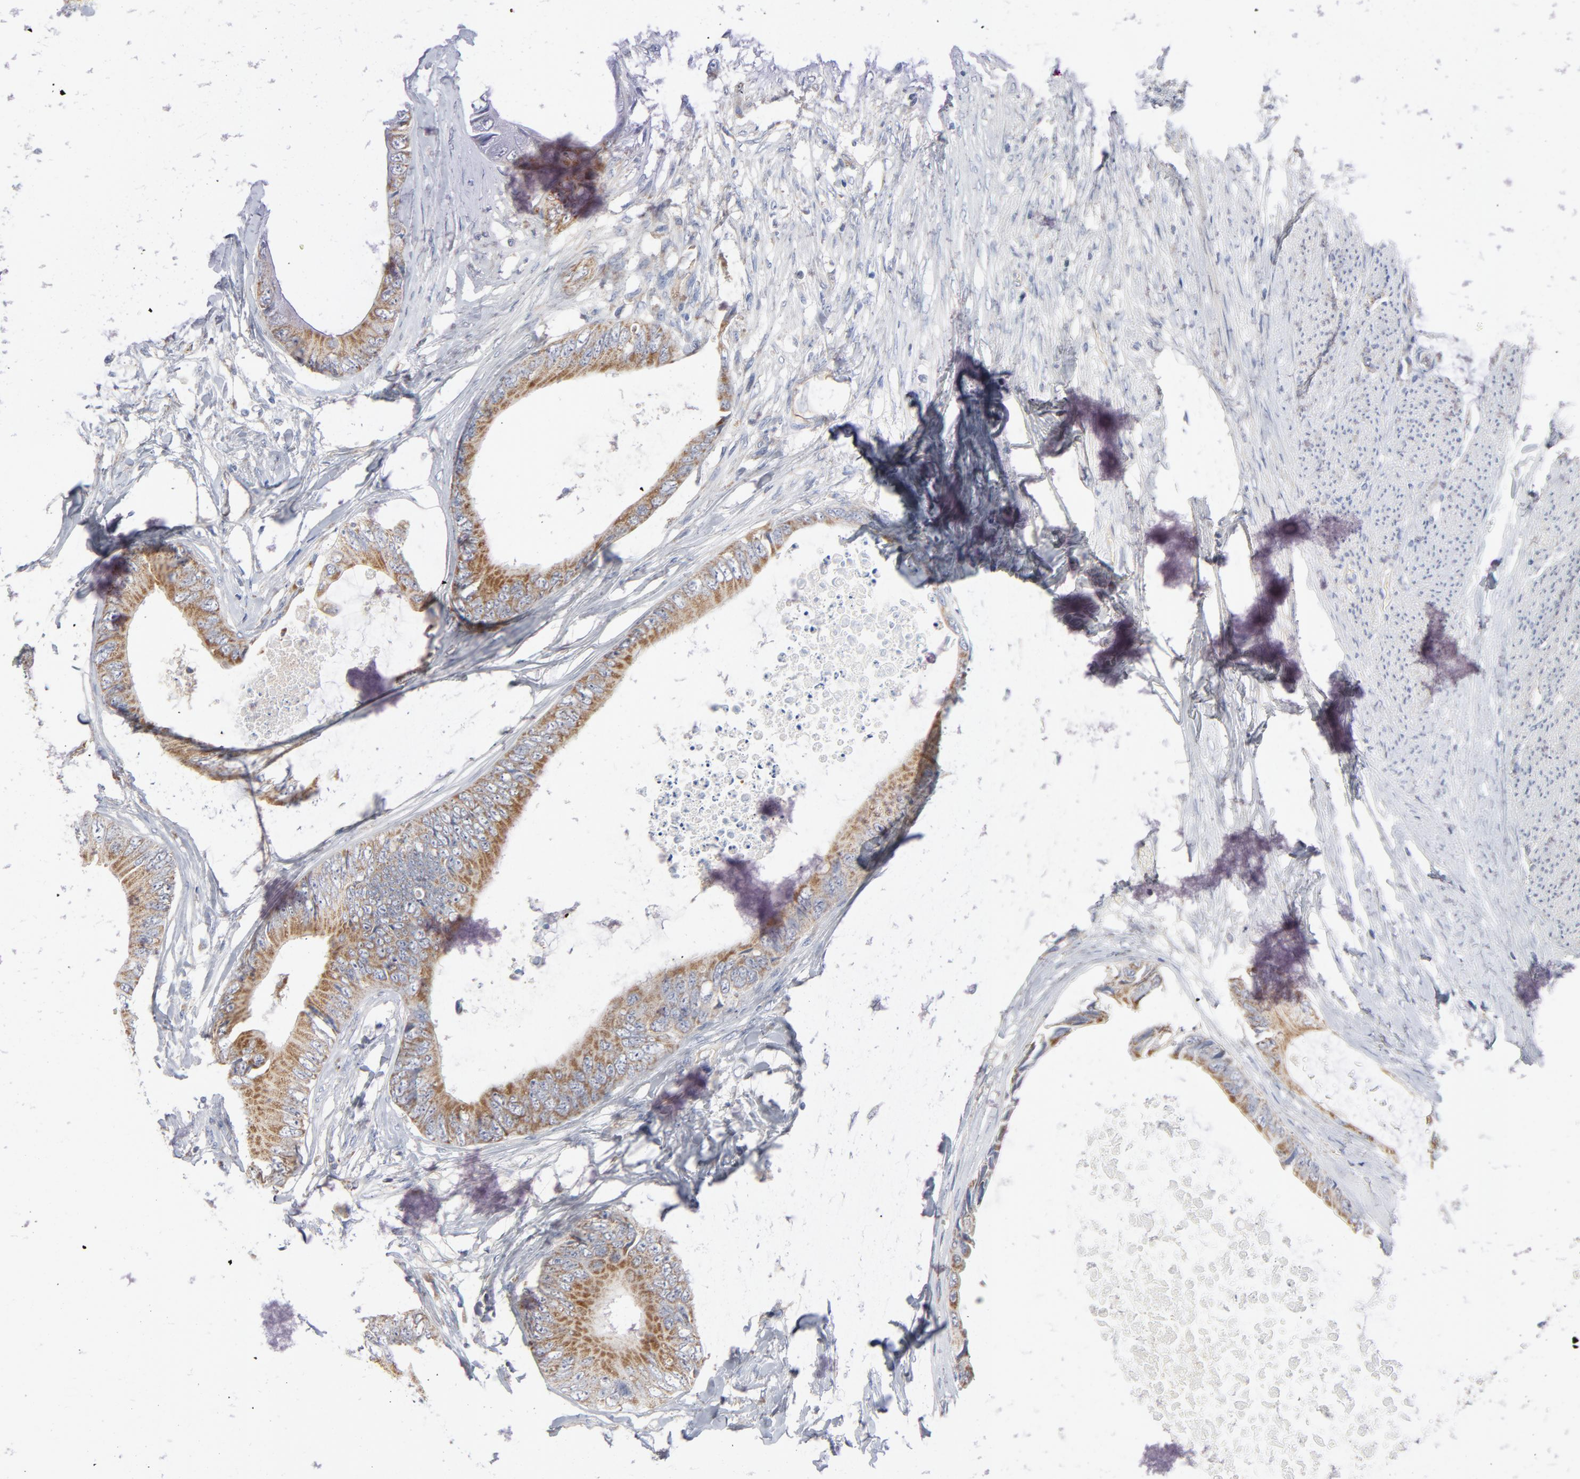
{"staining": {"intensity": "moderate", "quantity": ">75%", "location": "cytoplasmic/membranous"}, "tissue": "colorectal cancer", "cell_type": "Tumor cells", "image_type": "cancer", "snomed": [{"axis": "morphology", "description": "Normal tissue, NOS"}, {"axis": "morphology", "description": "Adenocarcinoma, NOS"}, {"axis": "topography", "description": "Rectum"}, {"axis": "topography", "description": "Peripheral nerve tissue"}], "caption": "The image reveals staining of colorectal cancer (adenocarcinoma), revealing moderate cytoplasmic/membranous protein expression (brown color) within tumor cells.", "gene": "OXA1L", "patient": {"sex": "female", "age": 77}}